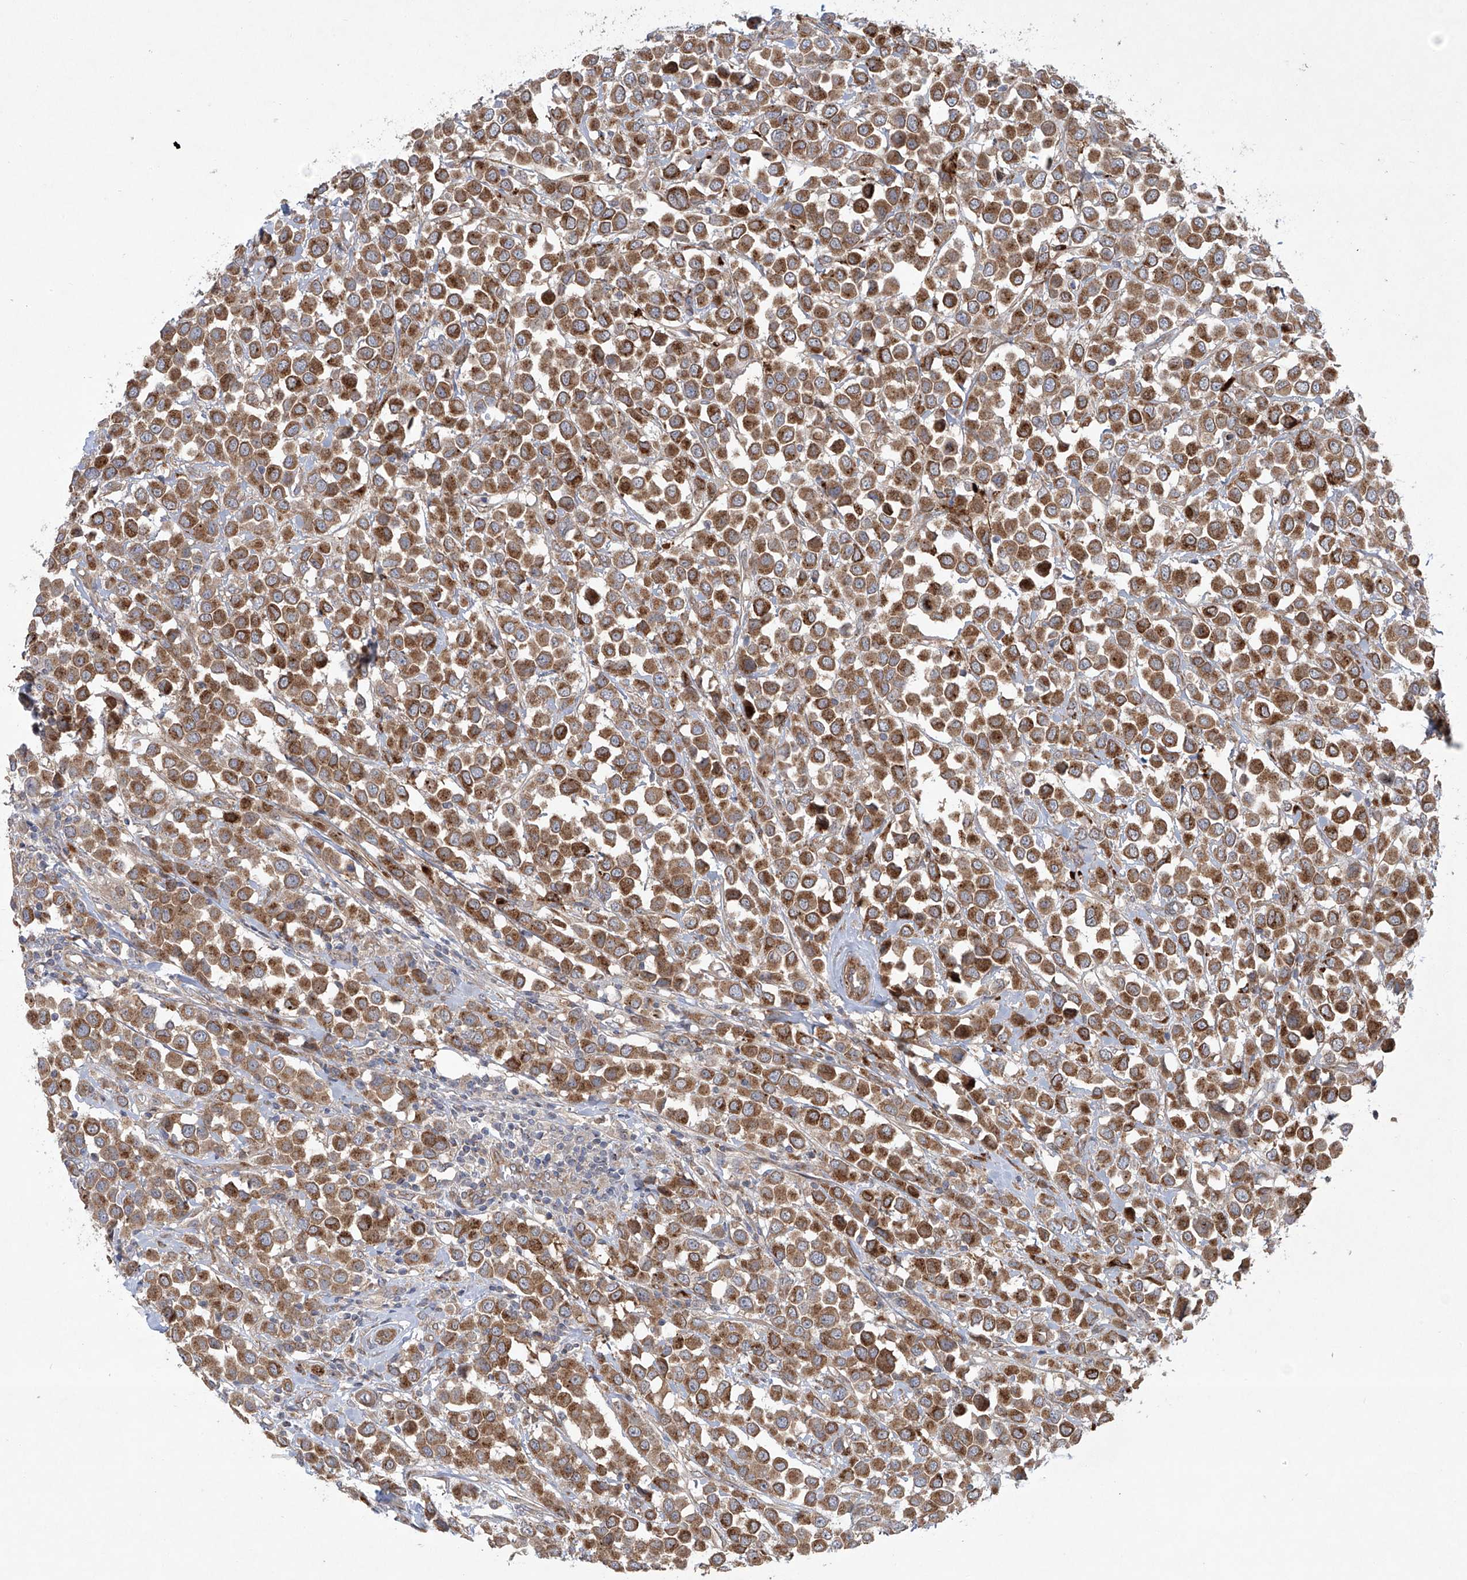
{"staining": {"intensity": "moderate", "quantity": ">75%", "location": "cytoplasmic/membranous"}, "tissue": "breast cancer", "cell_type": "Tumor cells", "image_type": "cancer", "snomed": [{"axis": "morphology", "description": "Duct carcinoma"}, {"axis": "topography", "description": "Breast"}], "caption": "The histopathology image displays immunohistochemical staining of breast cancer (intraductal carcinoma). There is moderate cytoplasmic/membranous expression is identified in about >75% of tumor cells. The staining was performed using DAB (3,3'-diaminobenzidine) to visualize the protein expression in brown, while the nuclei were stained in blue with hematoxylin (Magnification: 20x).", "gene": "KLC4", "patient": {"sex": "female", "age": 61}}